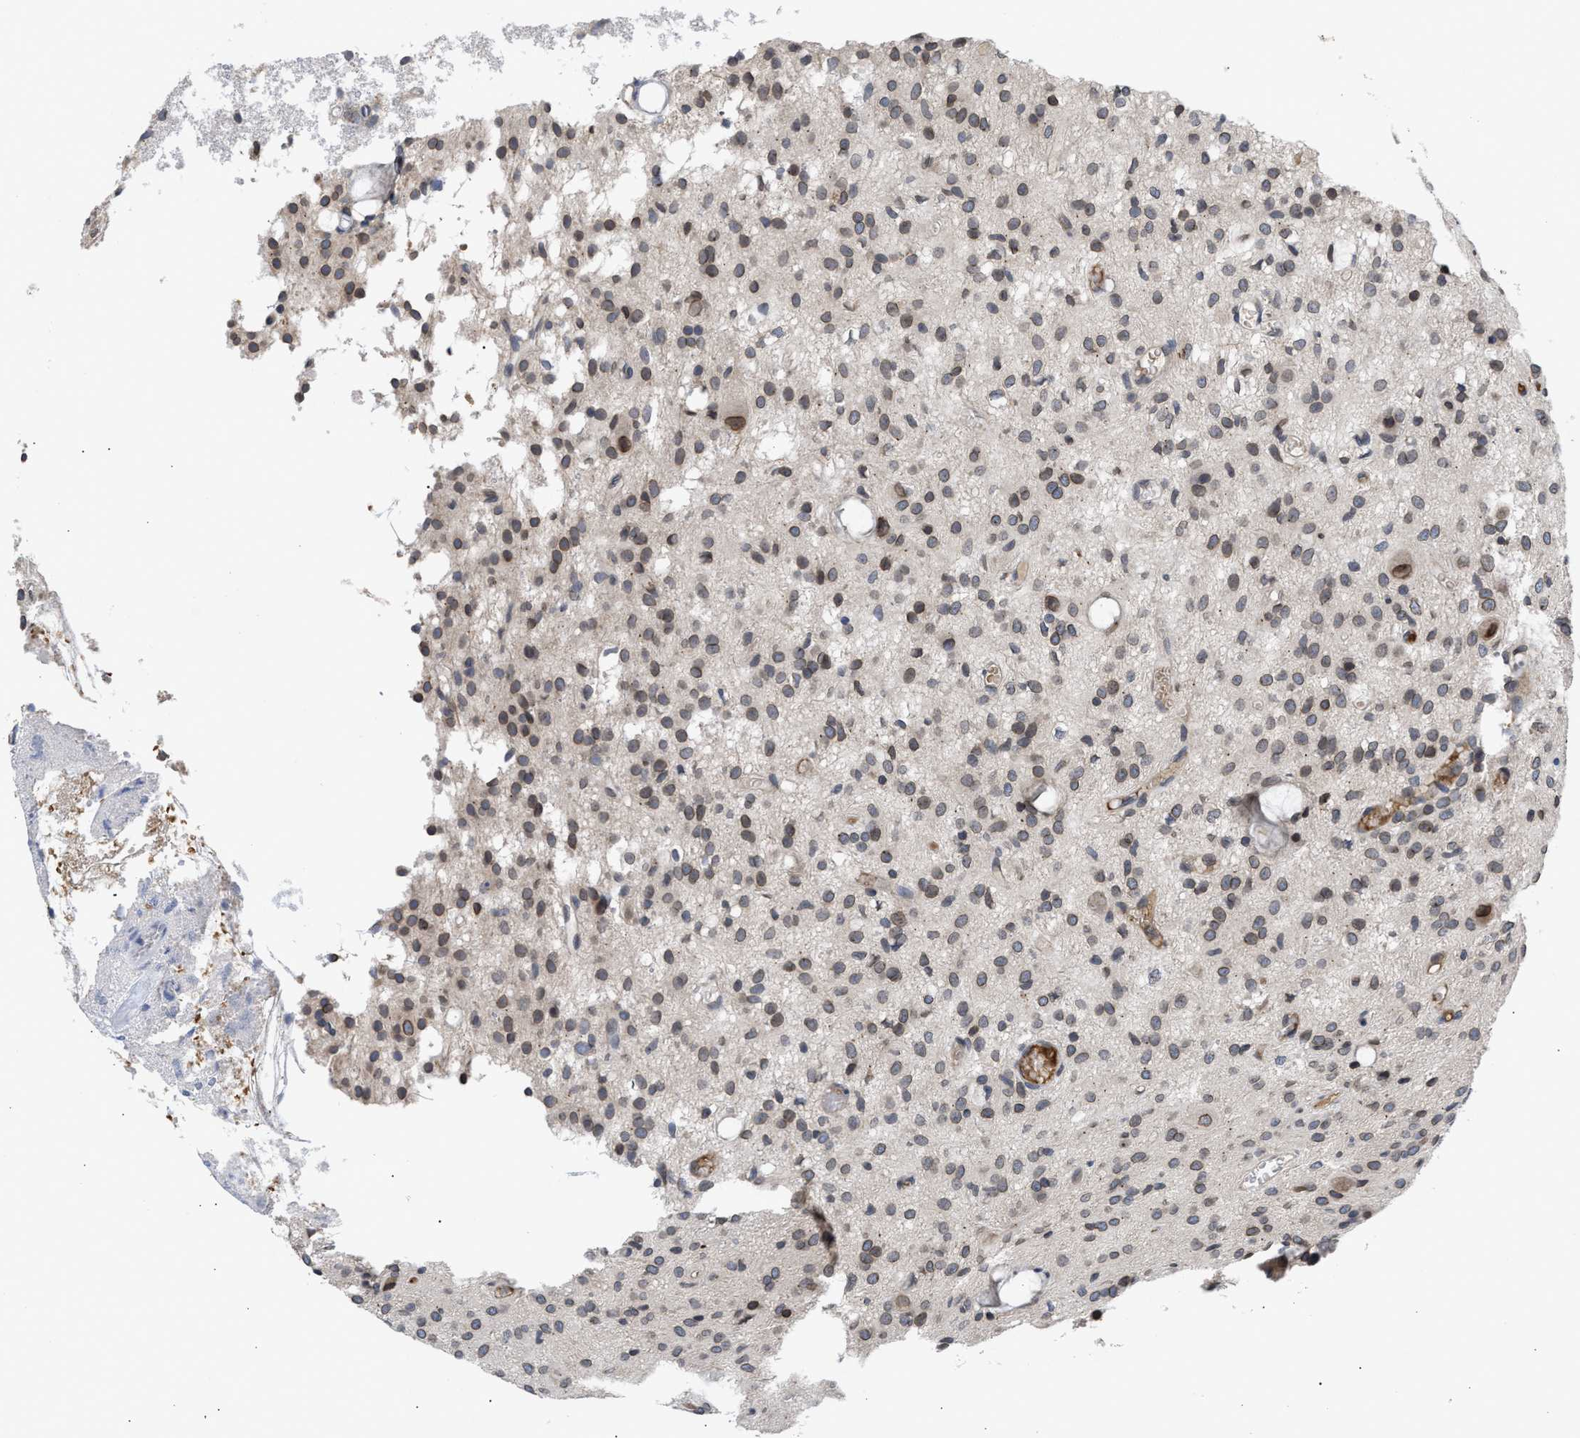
{"staining": {"intensity": "weak", "quantity": "25%-75%", "location": "cytoplasmic/membranous,nuclear"}, "tissue": "glioma", "cell_type": "Tumor cells", "image_type": "cancer", "snomed": [{"axis": "morphology", "description": "Glioma, malignant, High grade"}, {"axis": "topography", "description": "Brain"}], "caption": "There is low levels of weak cytoplasmic/membranous and nuclear expression in tumor cells of malignant glioma (high-grade), as demonstrated by immunohistochemical staining (brown color).", "gene": "NUP62", "patient": {"sex": "female", "age": 59}}